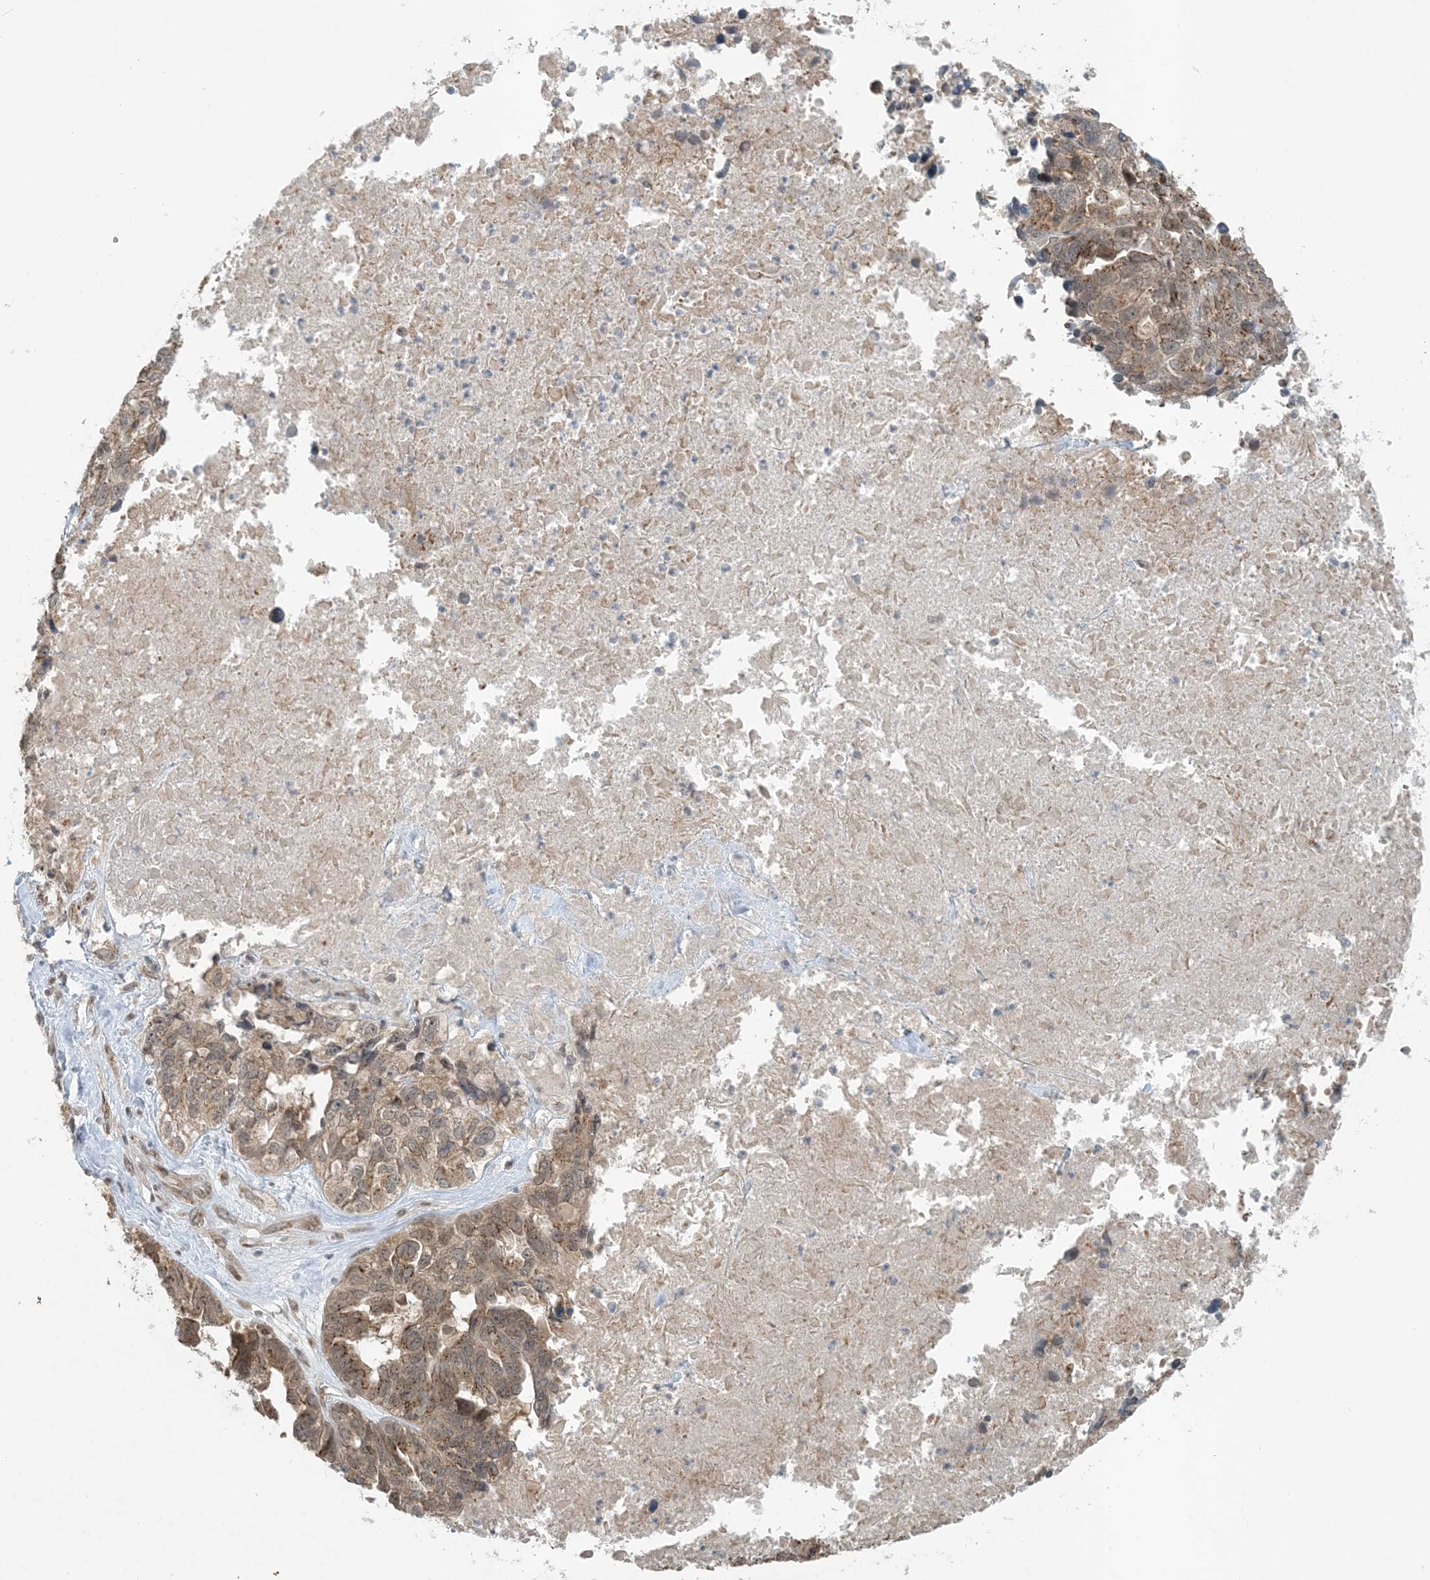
{"staining": {"intensity": "moderate", "quantity": ">75%", "location": "cytoplasmic/membranous,nuclear"}, "tissue": "ovarian cancer", "cell_type": "Tumor cells", "image_type": "cancer", "snomed": [{"axis": "morphology", "description": "Cystadenocarcinoma, serous, NOS"}, {"axis": "topography", "description": "Ovary"}], "caption": "A brown stain highlights moderate cytoplasmic/membranous and nuclear expression of a protein in human ovarian serous cystadenocarcinoma tumor cells.", "gene": "SLC35A2", "patient": {"sex": "female", "age": 79}}